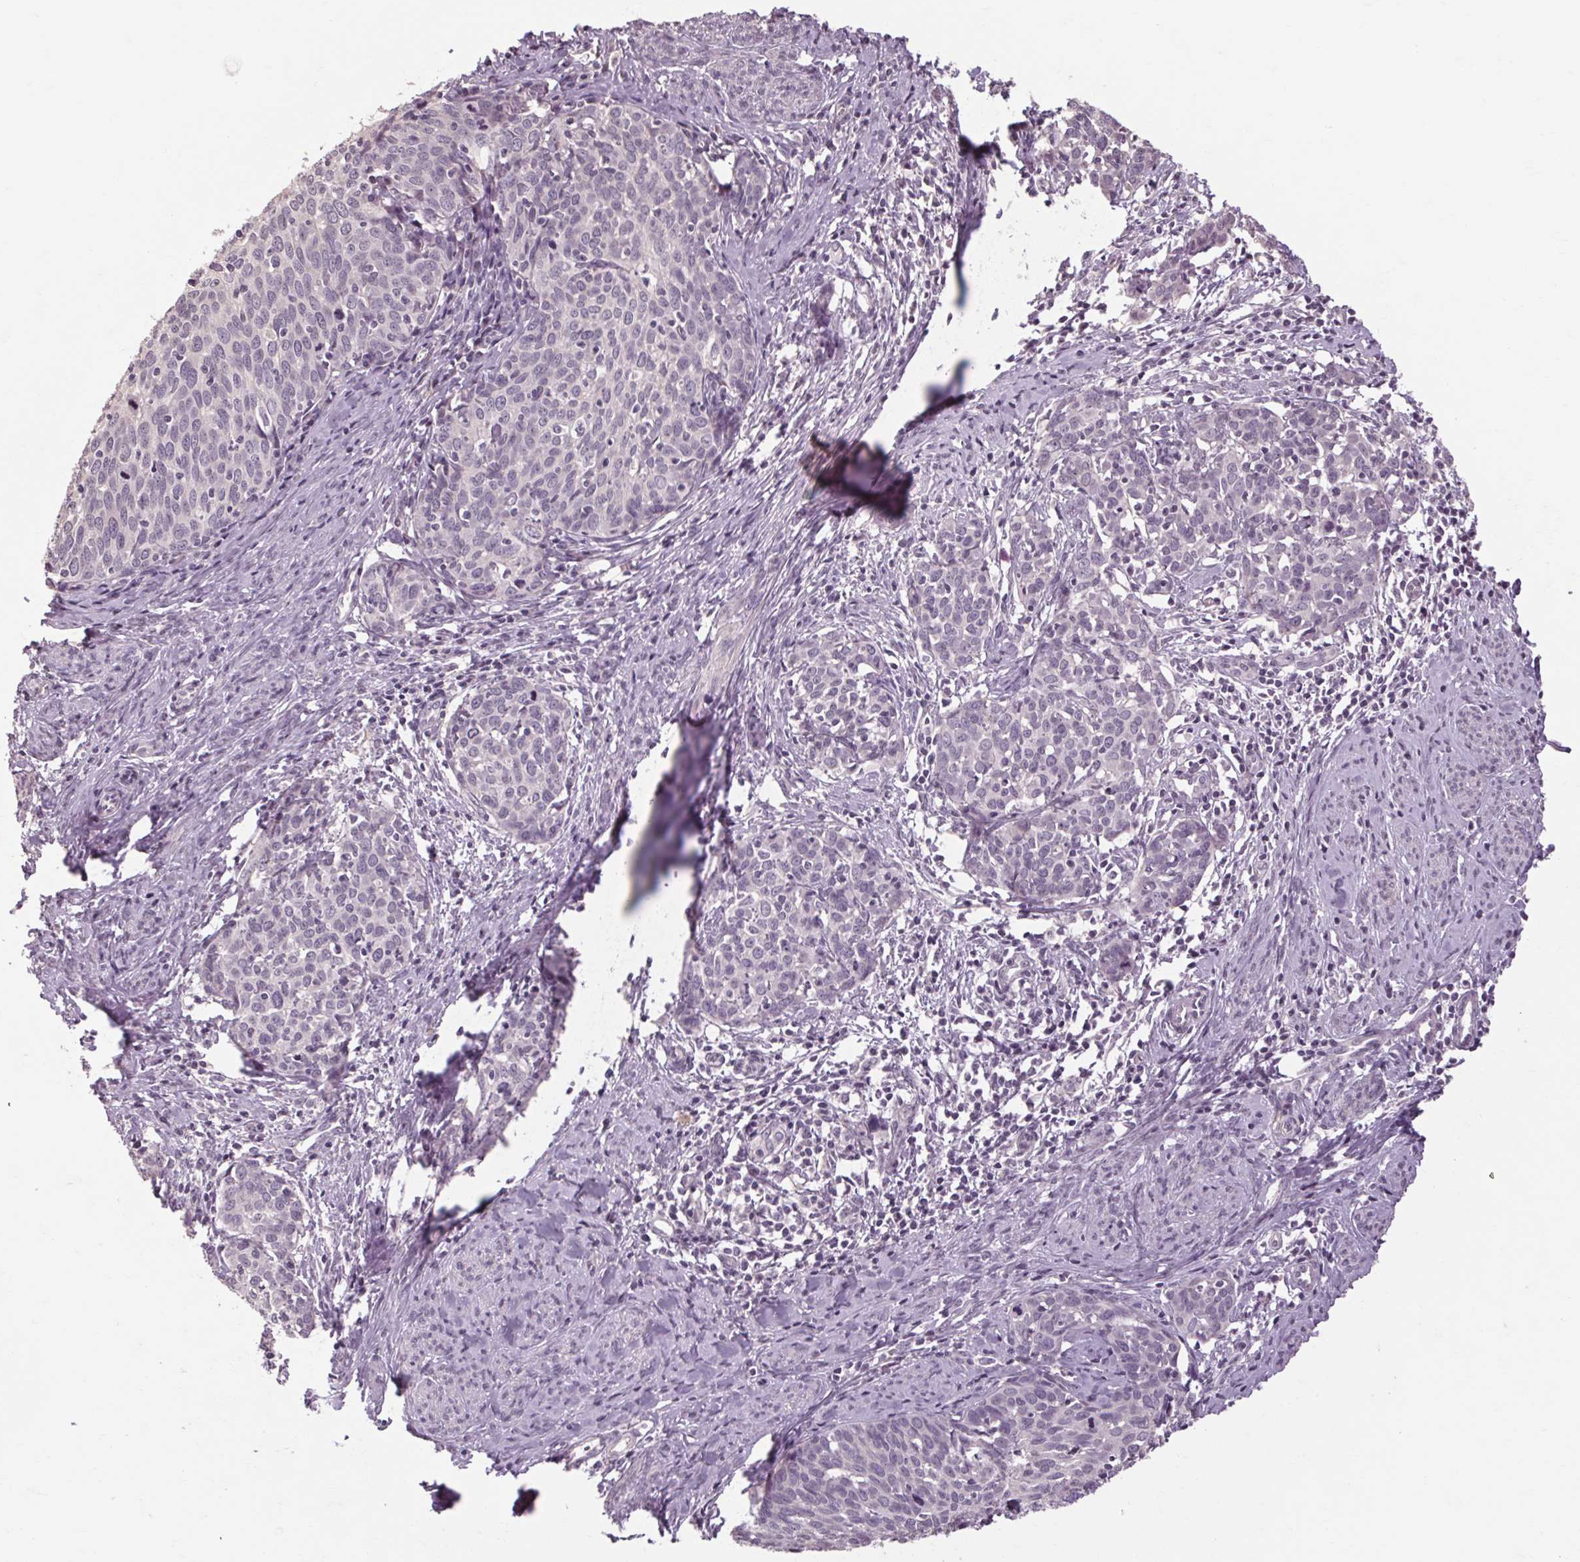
{"staining": {"intensity": "negative", "quantity": "none", "location": "none"}, "tissue": "cervical cancer", "cell_type": "Tumor cells", "image_type": "cancer", "snomed": [{"axis": "morphology", "description": "Squamous cell carcinoma, NOS"}, {"axis": "topography", "description": "Cervix"}], "caption": "High power microscopy histopathology image of an immunohistochemistry (IHC) micrograph of cervical cancer (squamous cell carcinoma), revealing no significant positivity in tumor cells.", "gene": "POMC", "patient": {"sex": "female", "age": 62}}